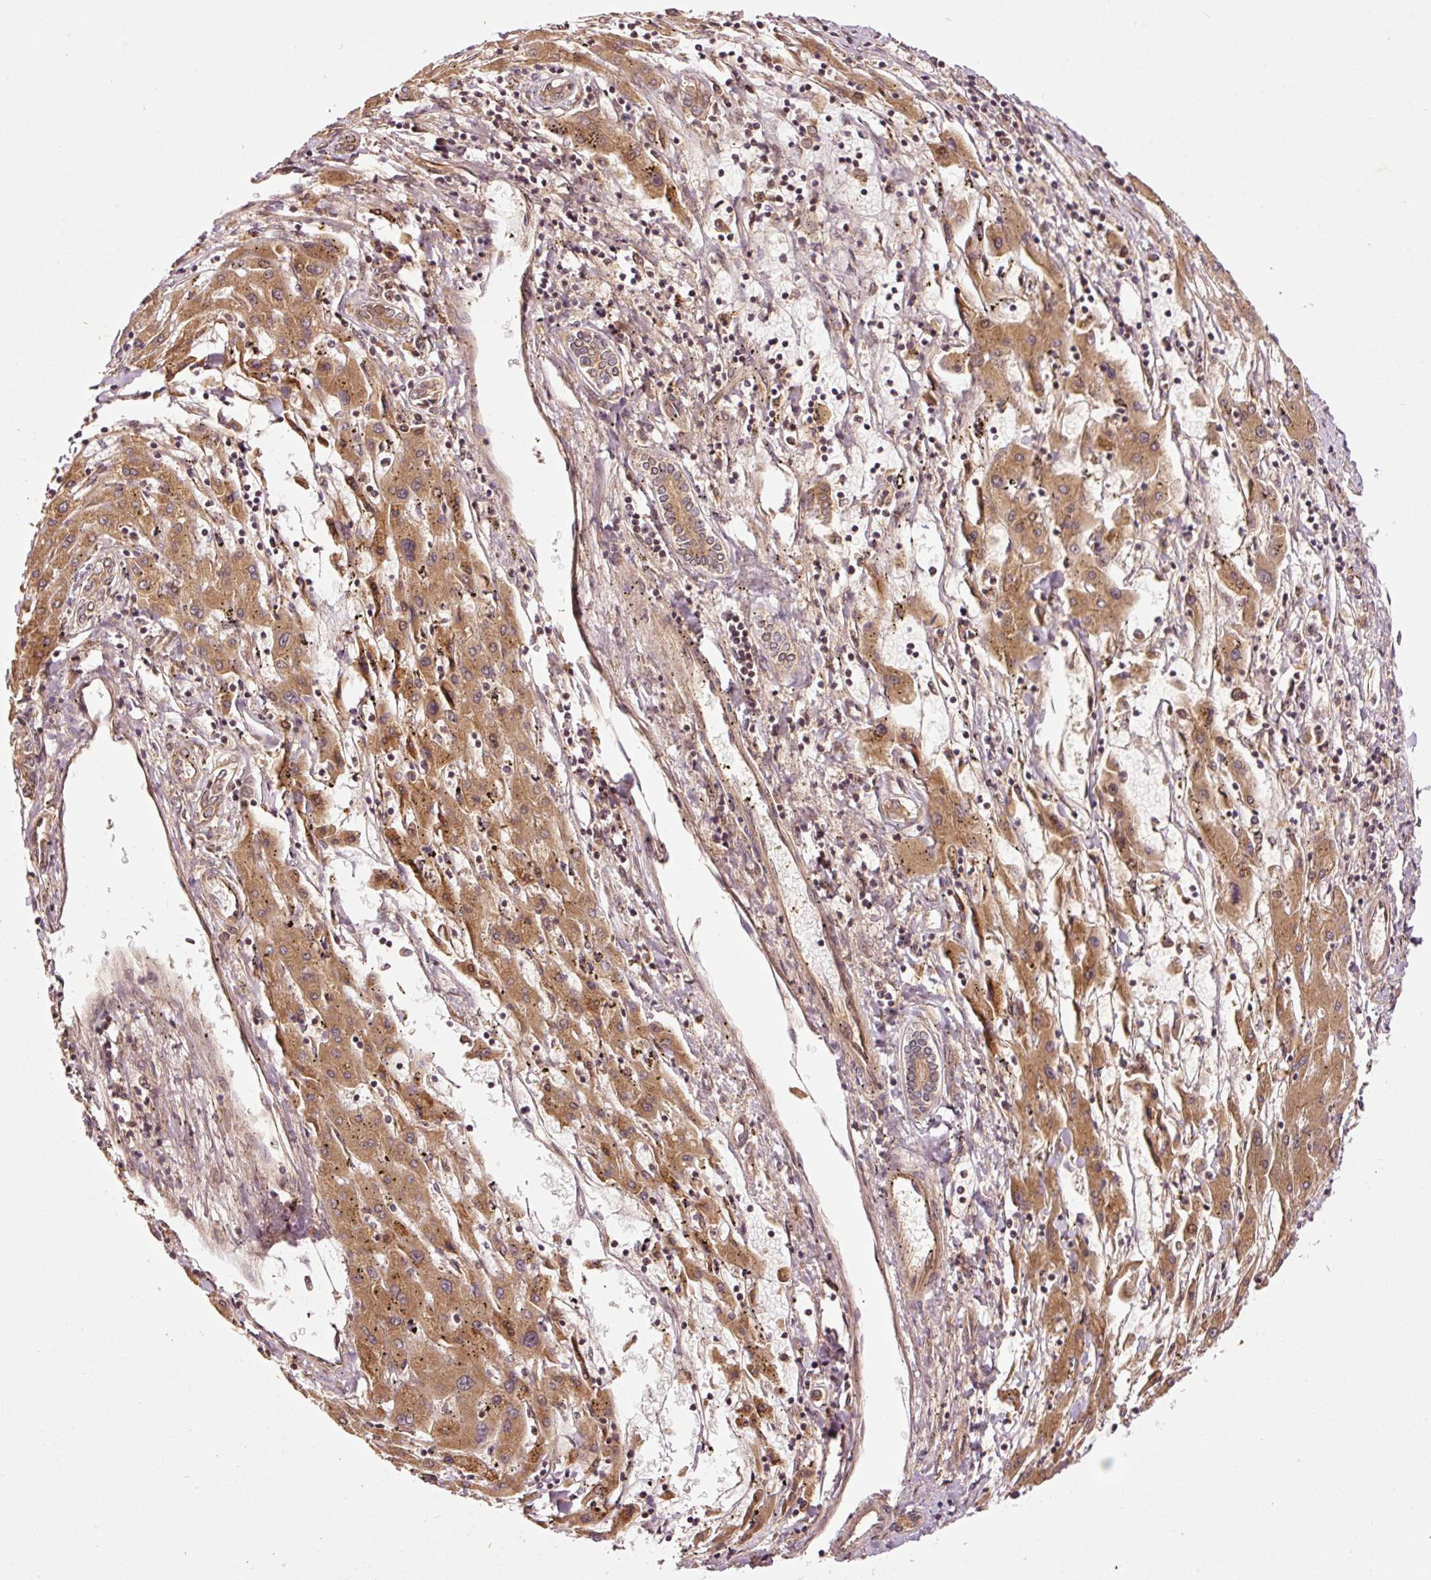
{"staining": {"intensity": "moderate", "quantity": ">75%", "location": "cytoplasmic/membranous"}, "tissue": "liver cancer", "cell_type": "Tumor cells", "image_type": "cancer", "snomed": [{"axis": "morphology", "description": "Carcinoma, Hepatocellular, NOS"}, {"axis": "topography", "description": "Liver"}], "caption": "Immunohistochemistry photomicrograph of hepatocellular carcinoma (liver) stained for a protein (brown), which shows medium levels of moderate cytoplasmic/membranous positivity in approximately >75% of tumor cells.", "gene": "OXER1", "patient": {"sex": "male", "age": 72}}